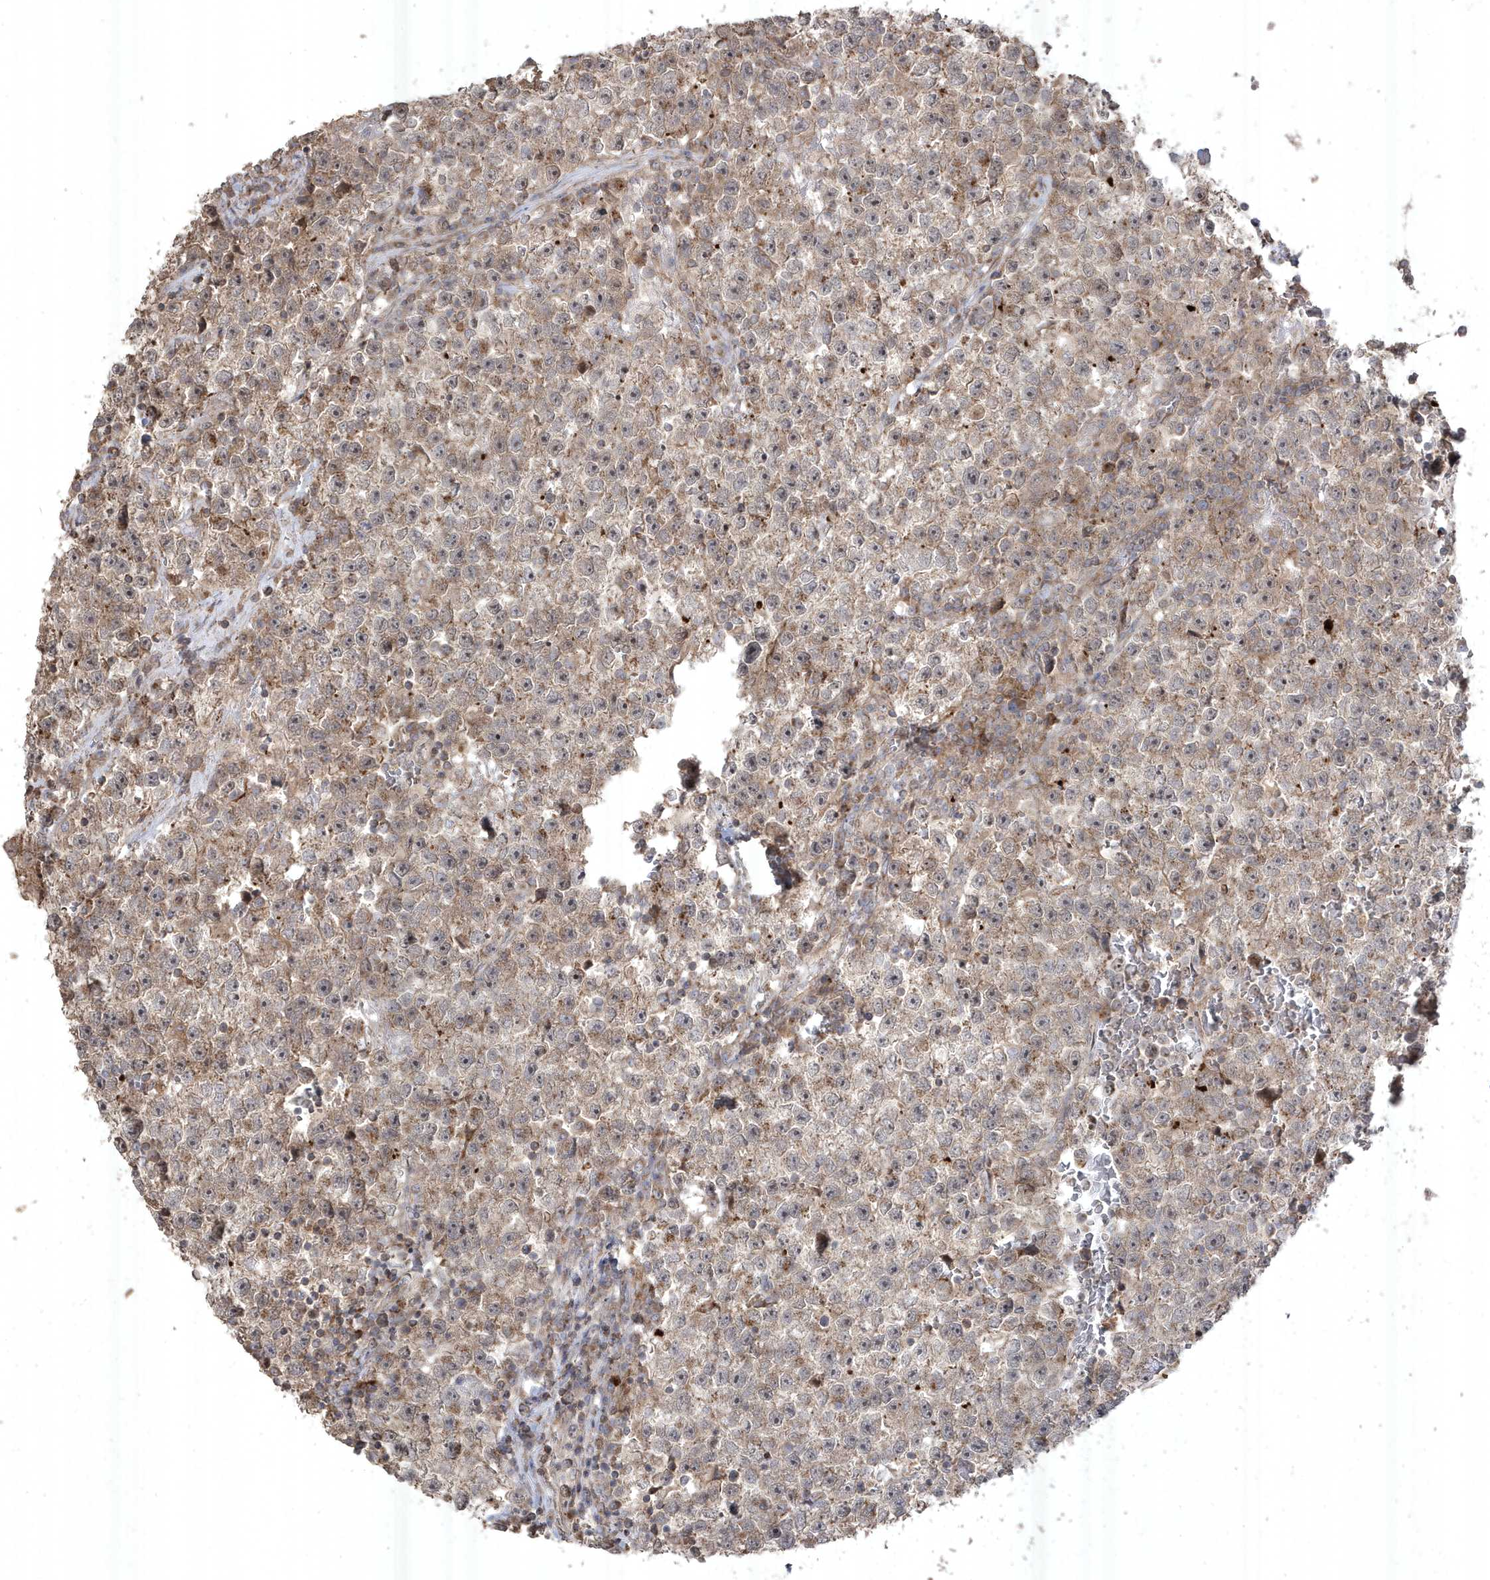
{"staining": {"intensity": "moderate", "quantity": "<25%", "location": "cytoplasmic/membranous"}, "tissue": "testis cancer", "cell_type": "Tumor cells", "image_type": "cancer", "snomed": [{"axis": "morphology", "description": "Seminoma, NOS"}, {"axis": "topography", "description": "Testis"}], "caption": "Seminoma (testis) stained with DAB (3,3'-diaminobenzidine) immunohistochemistry demonstrates low levels of moderate cytoplasmic/membranous expression in approximately <25% of tumor cells.", "gene": "CETN3", "patient": {"sex": "male", "age": 22}}